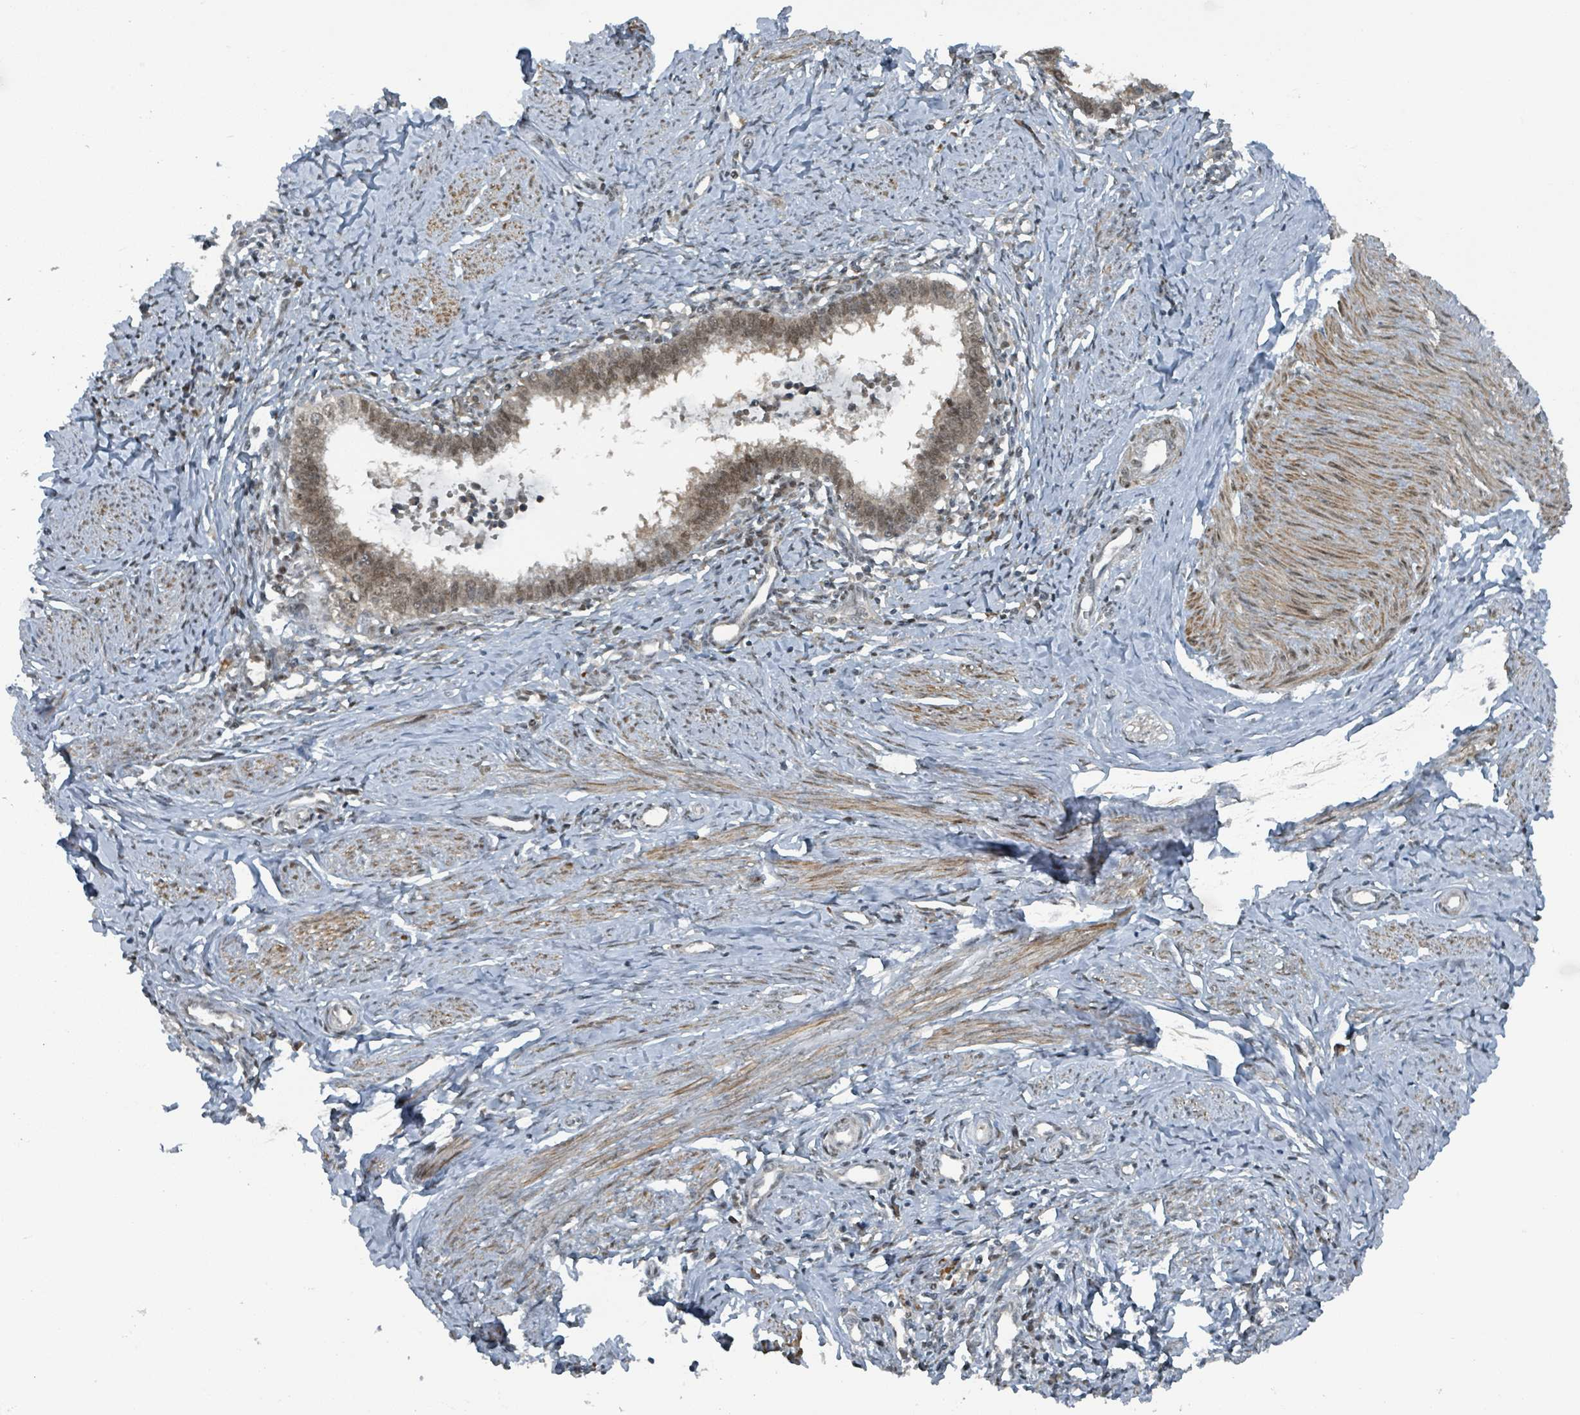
{"staining": {"intensity": "weak", "quantity": ">75%", "location": "nuclear"}, "tissue": "cervical cancer", "cell_type": "Tumor cells", "image_type": "cancer", "snomed": [{"axis": "morphology", "description": "Adenocarcinoma, NOS"}, {"axis": "topography", "description": "Cervix"}], "caption": "Immunohistochemical staining of human cervical cancer reveals low levels of weak nuclear positivity in approximately >75% of tumor cells. The protein of interest is stained brown, and the nuclei are stained in blue (DAB (3,3'-diaminobenzidine) IHC with brightfield microscopy, high magnification).", "gene": "PHIP", "patient": {"sex": "female", "age": 36}}